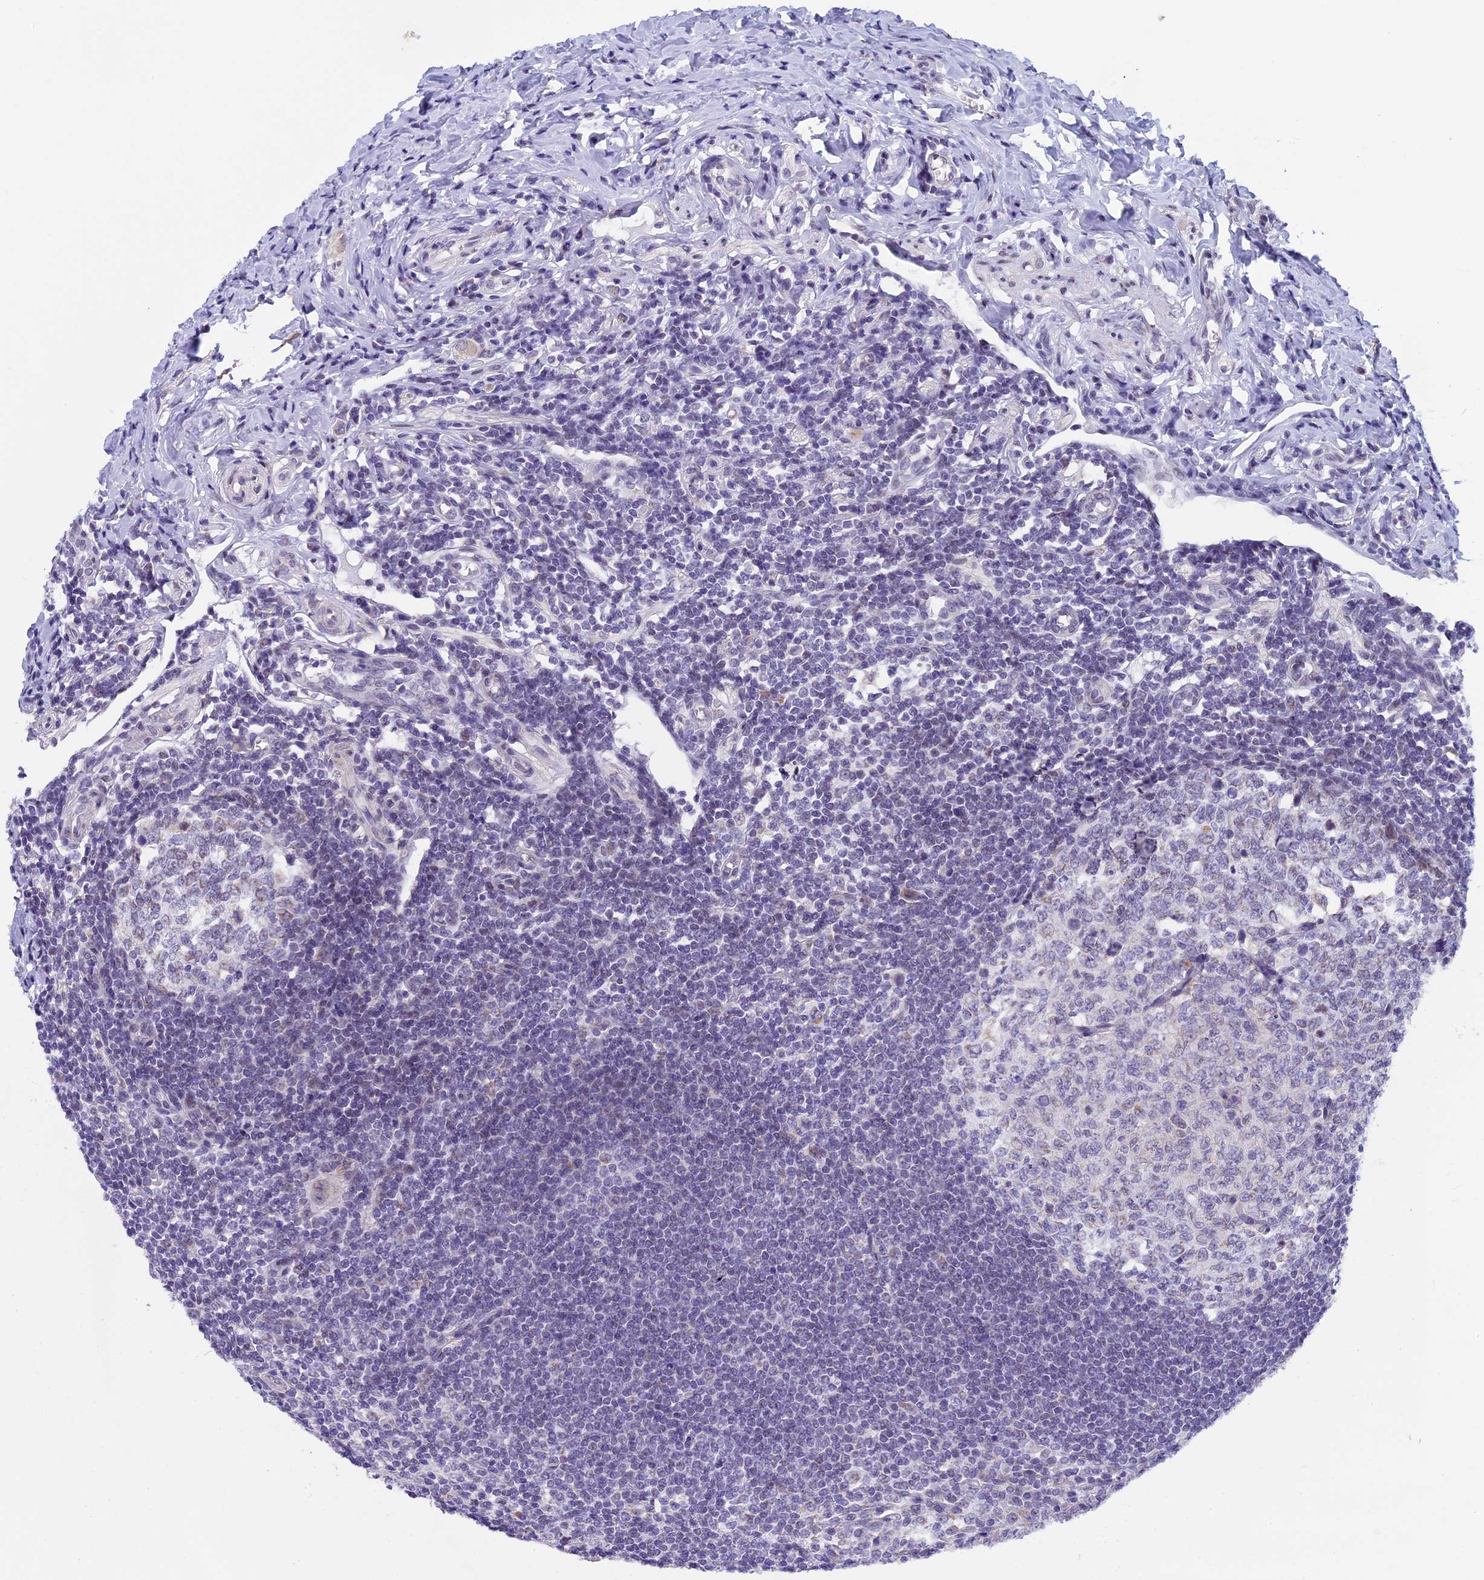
{"staining": {"intensity": "weak", "quantity": "25%-75%", "location": "cytoplasmic/membranous,nuclear"}, "tissue": "appendix", "cell_type": "Glandular cells", "image_type": "normal", "snomed": [{"axis": "morphology", "description": "Normal tissue, NOS"}, {"axis": "topography", "description": "Appendix"}], "caption": "Immunohistochemistry histopathology image of benign appendix stained for a protein (brown), which shows low levels of weak cytoplasmic/membranous,nuclear staining in about 25%-75% of glandular cells.", "gene": "ZNF317", "patient": {"sex": "female", "age": 33}}